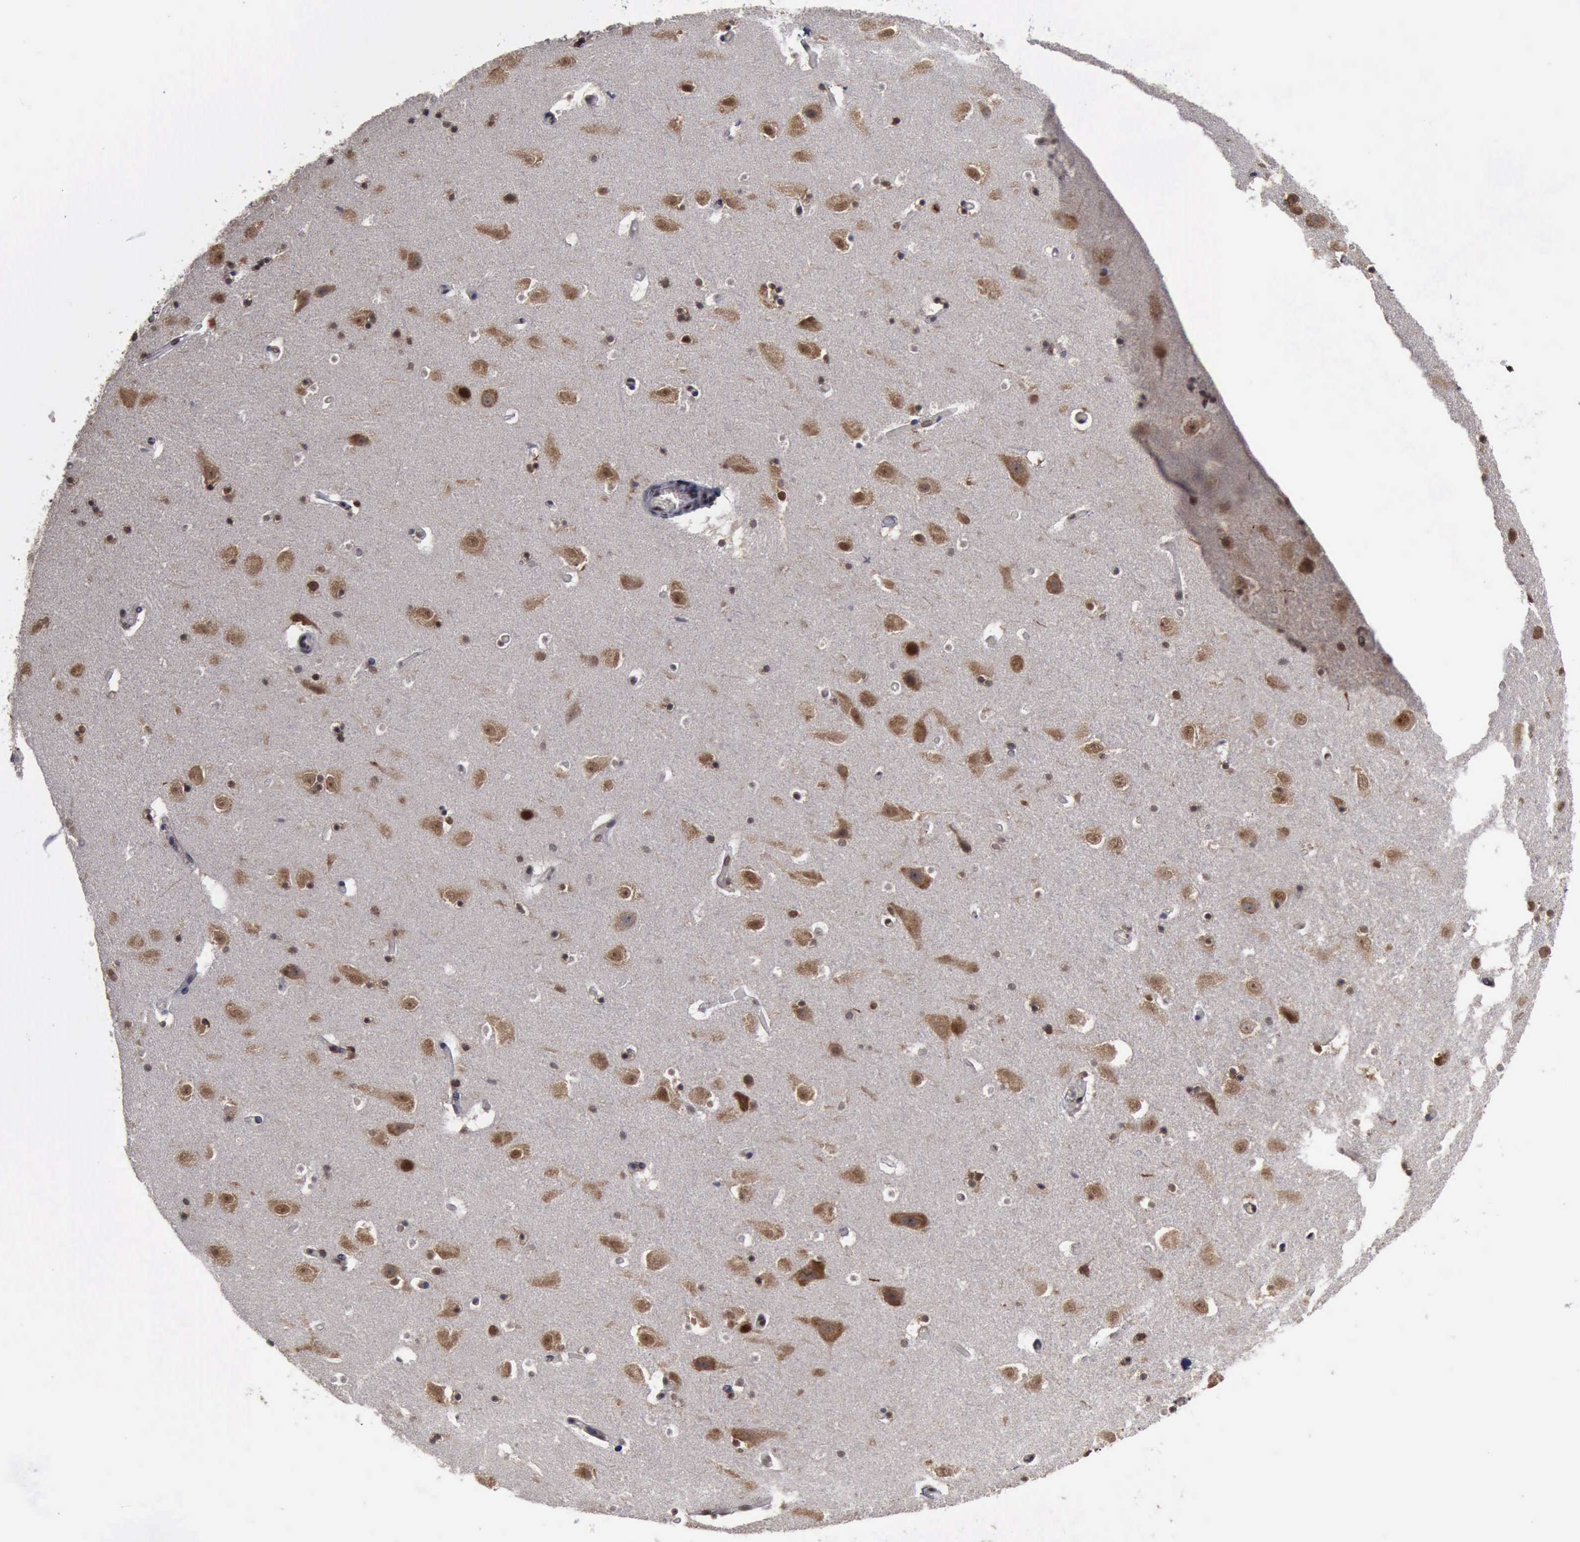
{"staining": {"intensity": "moderate", "quantity": "25%-75%", "location": "cytoplasmic/membranous"}, "tissue": "hippocampus", "cell_type": "Glial cells", "image_type": "normal", "snomed": [{"axis": "morphology", "description": "Normal tissue, NOS"}, {"axis": "topography", "description": "Hippocampus"}], "caption": "Moderate cytoplasmic/membranous staining for a protein is present in approximately 25%-75% of glial cells of normal hippocampus using IHC.", "gene": "RTCB", "patient": {"sex": "male", "age": 45}}